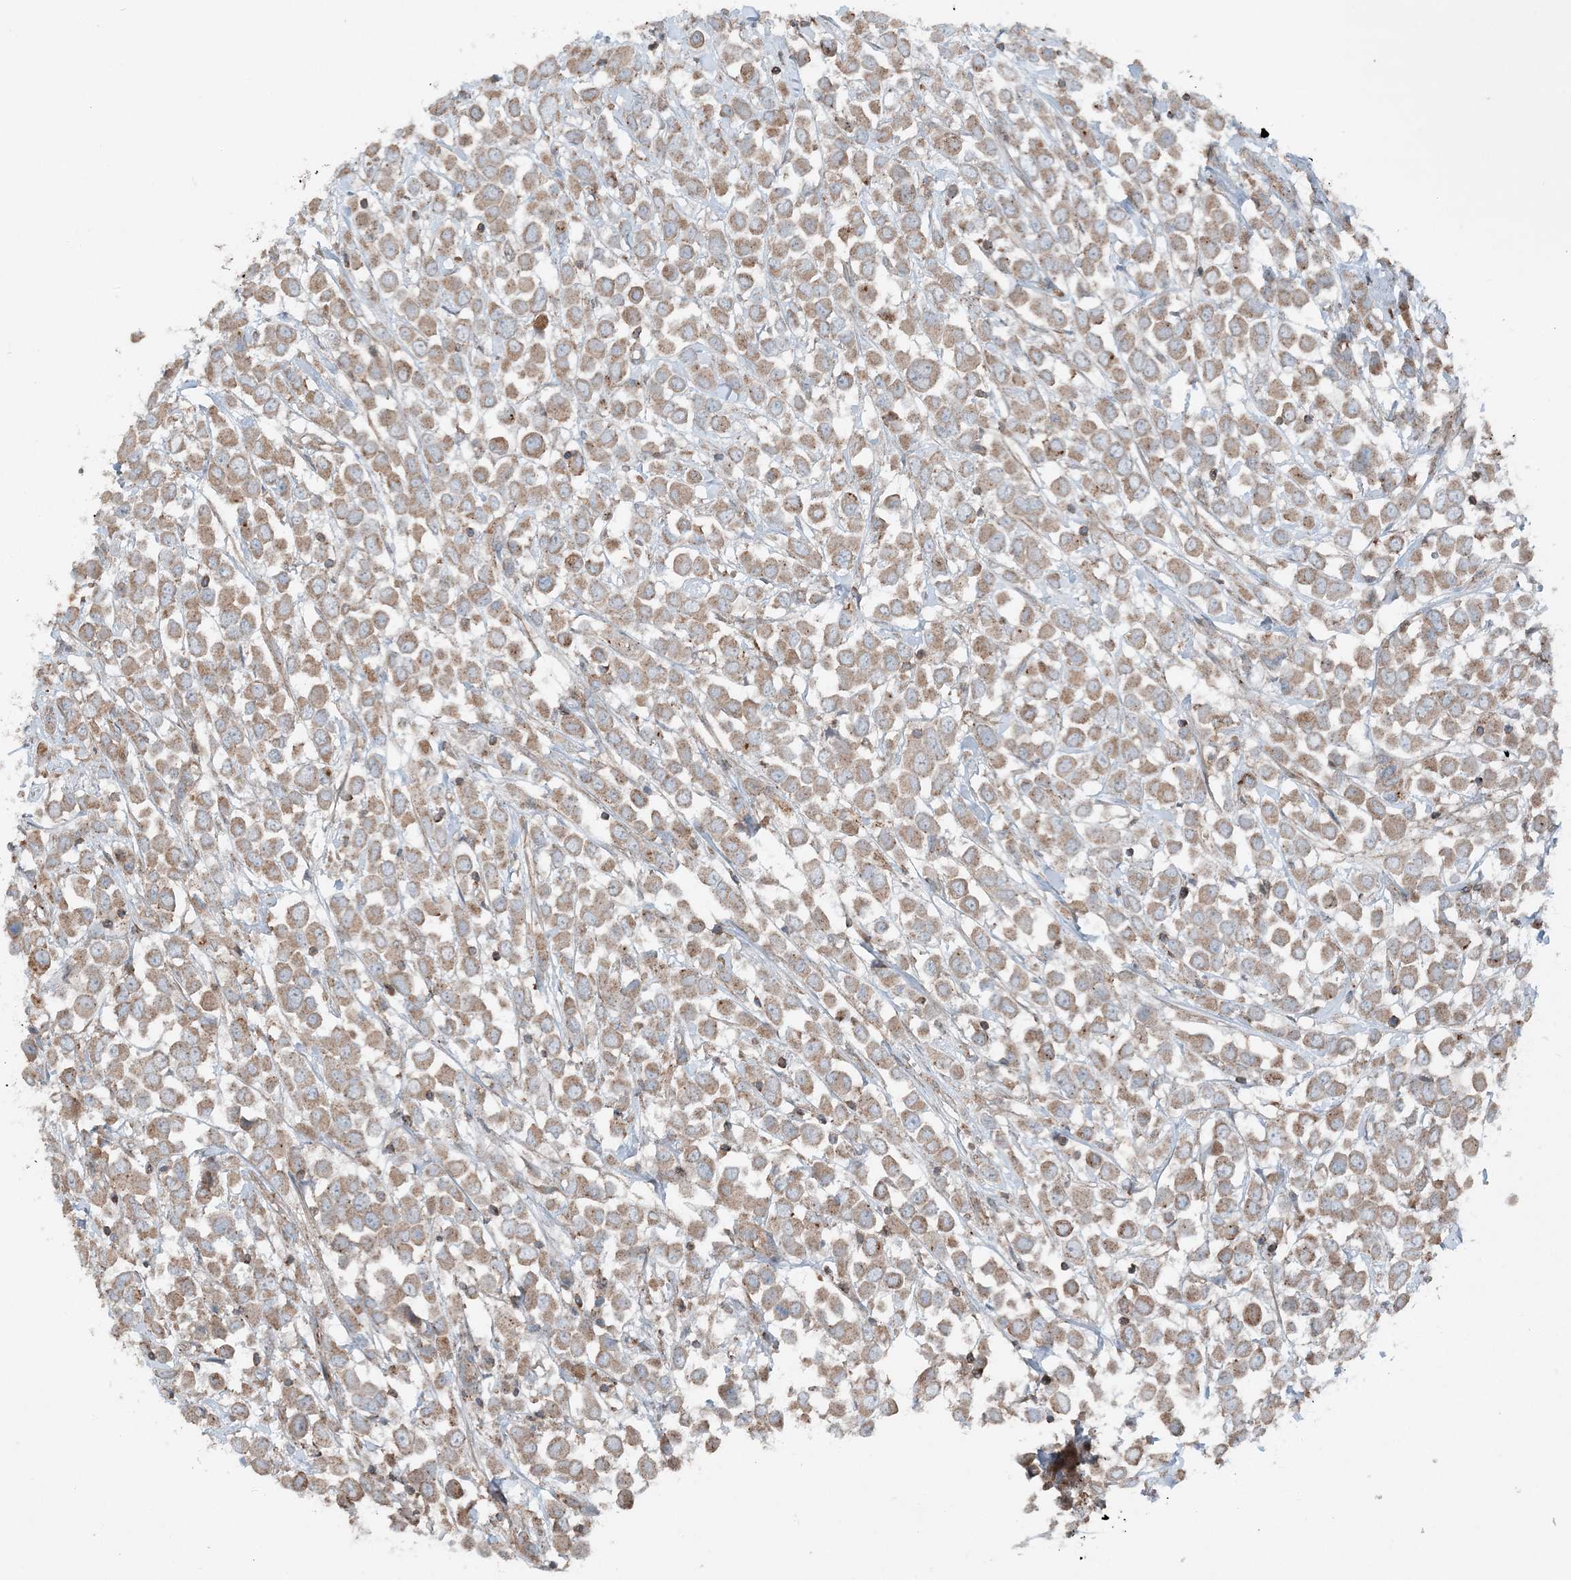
{"staining": {"intensity": "moderate", "quantity": ">75%", "location": "cytoplasmic/membranous"}, "tissue": "breast cancer", "cell_type": "Tumor cells", "image_type": "cancer", "snomed": [{"axis": "morphology", "description": "Duct carcinoma"}, {"axis": "topography", "description": "Breast"}], "caption": "This photomicrograph exhibits intraductal carcinoma (breast) stained with immunohistochemistry to label a protein in brown. The cytoplasmic/membranous of tumor cells show moderate positivity for the protein. Nuclei are counter-stained blue.", "gene": "KY", "patient": {"sex": "female", "age": 61}}